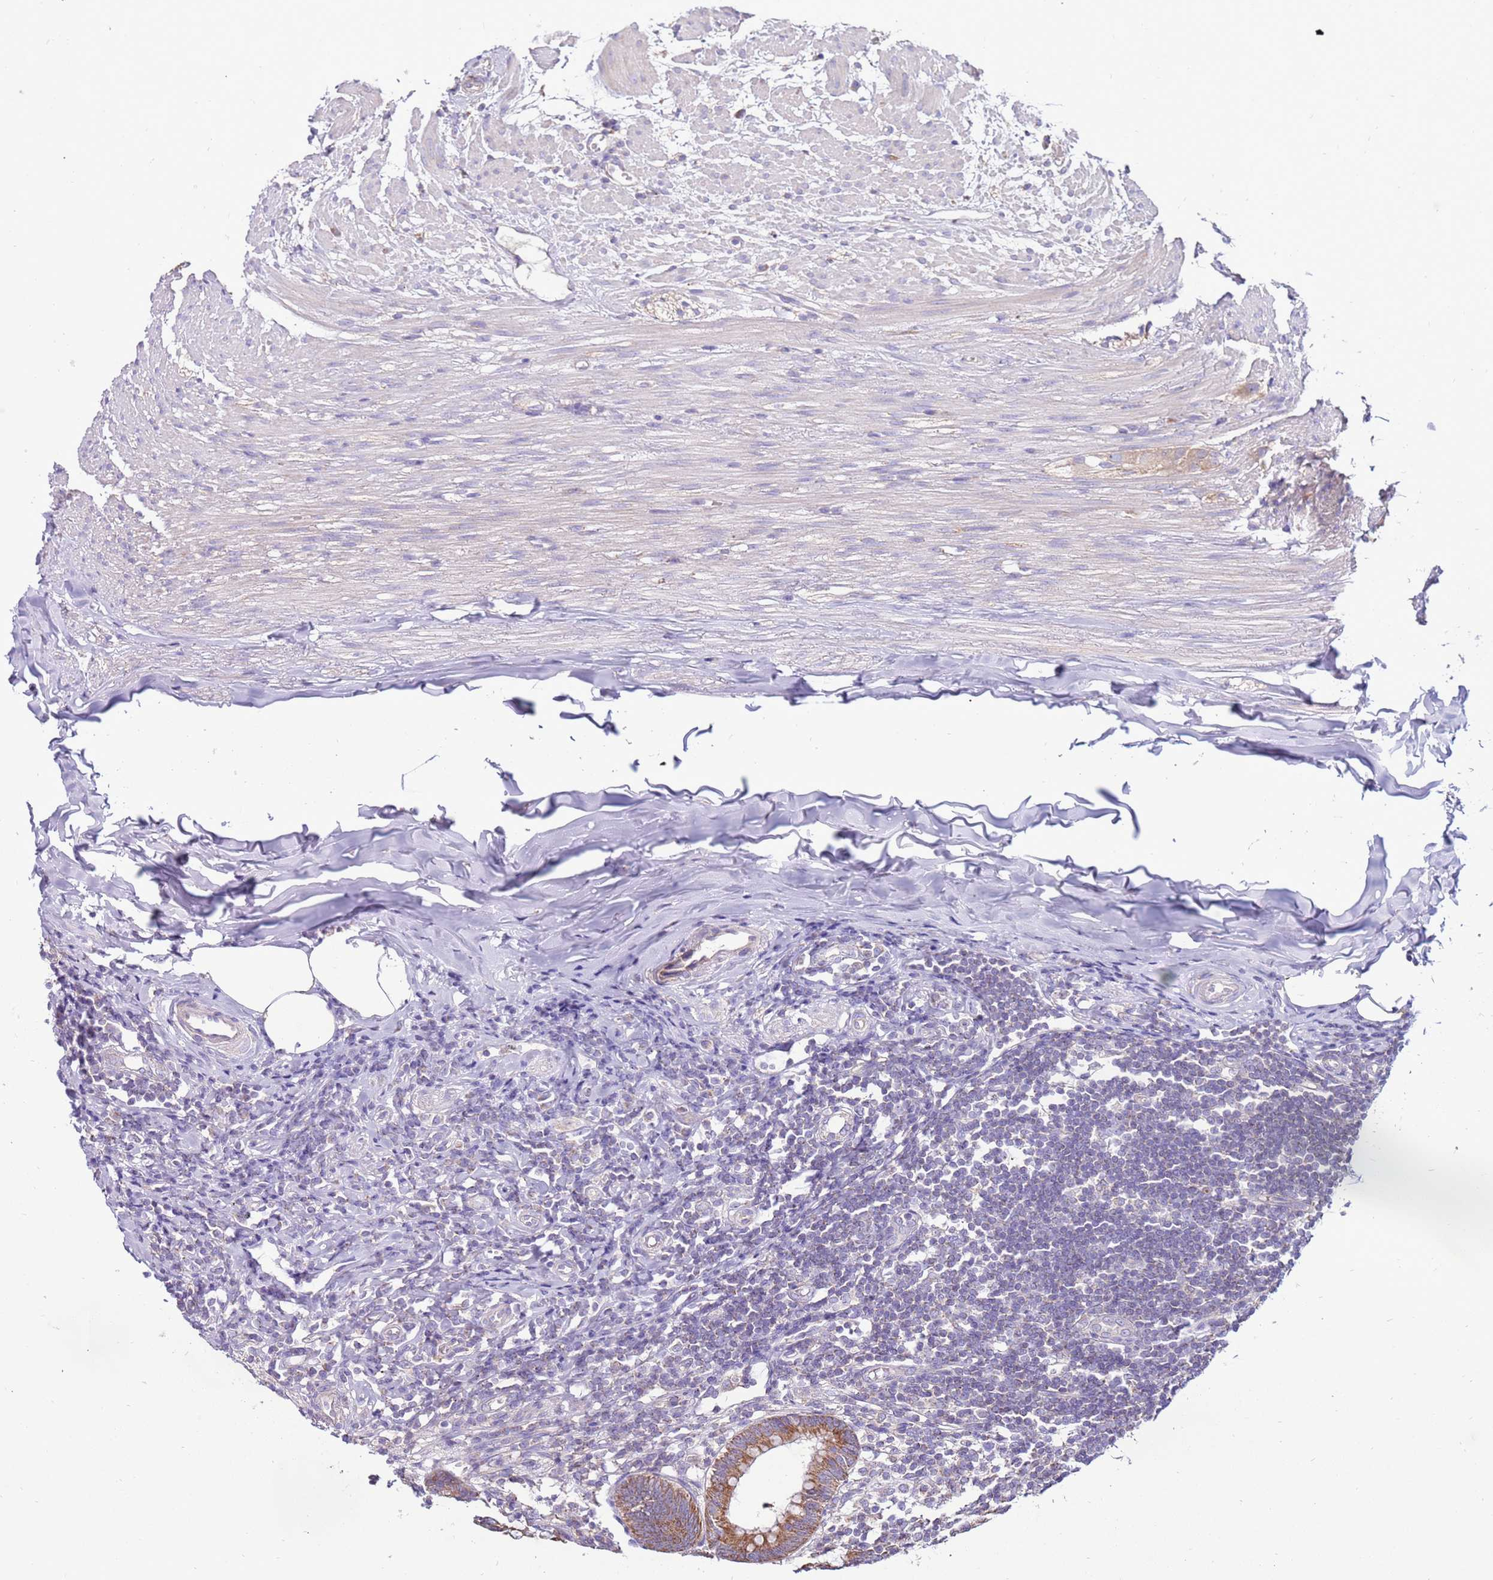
{"staining": {"intensity": "moderate", "quantity": ">75%", "location": "cytoplasmic/membranous"}, "tissue": "appendix", "cell_type": "Glandular cells", "image_type": "normal", "snomed": [{"axis": "morphology", "description": "Normal tissue, NOS"}, {"axis": "topography", "description": "Appendix"}], "caption": "Protein analysis of normal appendix exhibits moderate cytoplasmic/membranous expression in approximately >75% of glandular cells.", "gene": "TRAPPC4", "patient": {"sex": "female", "age": 54}}